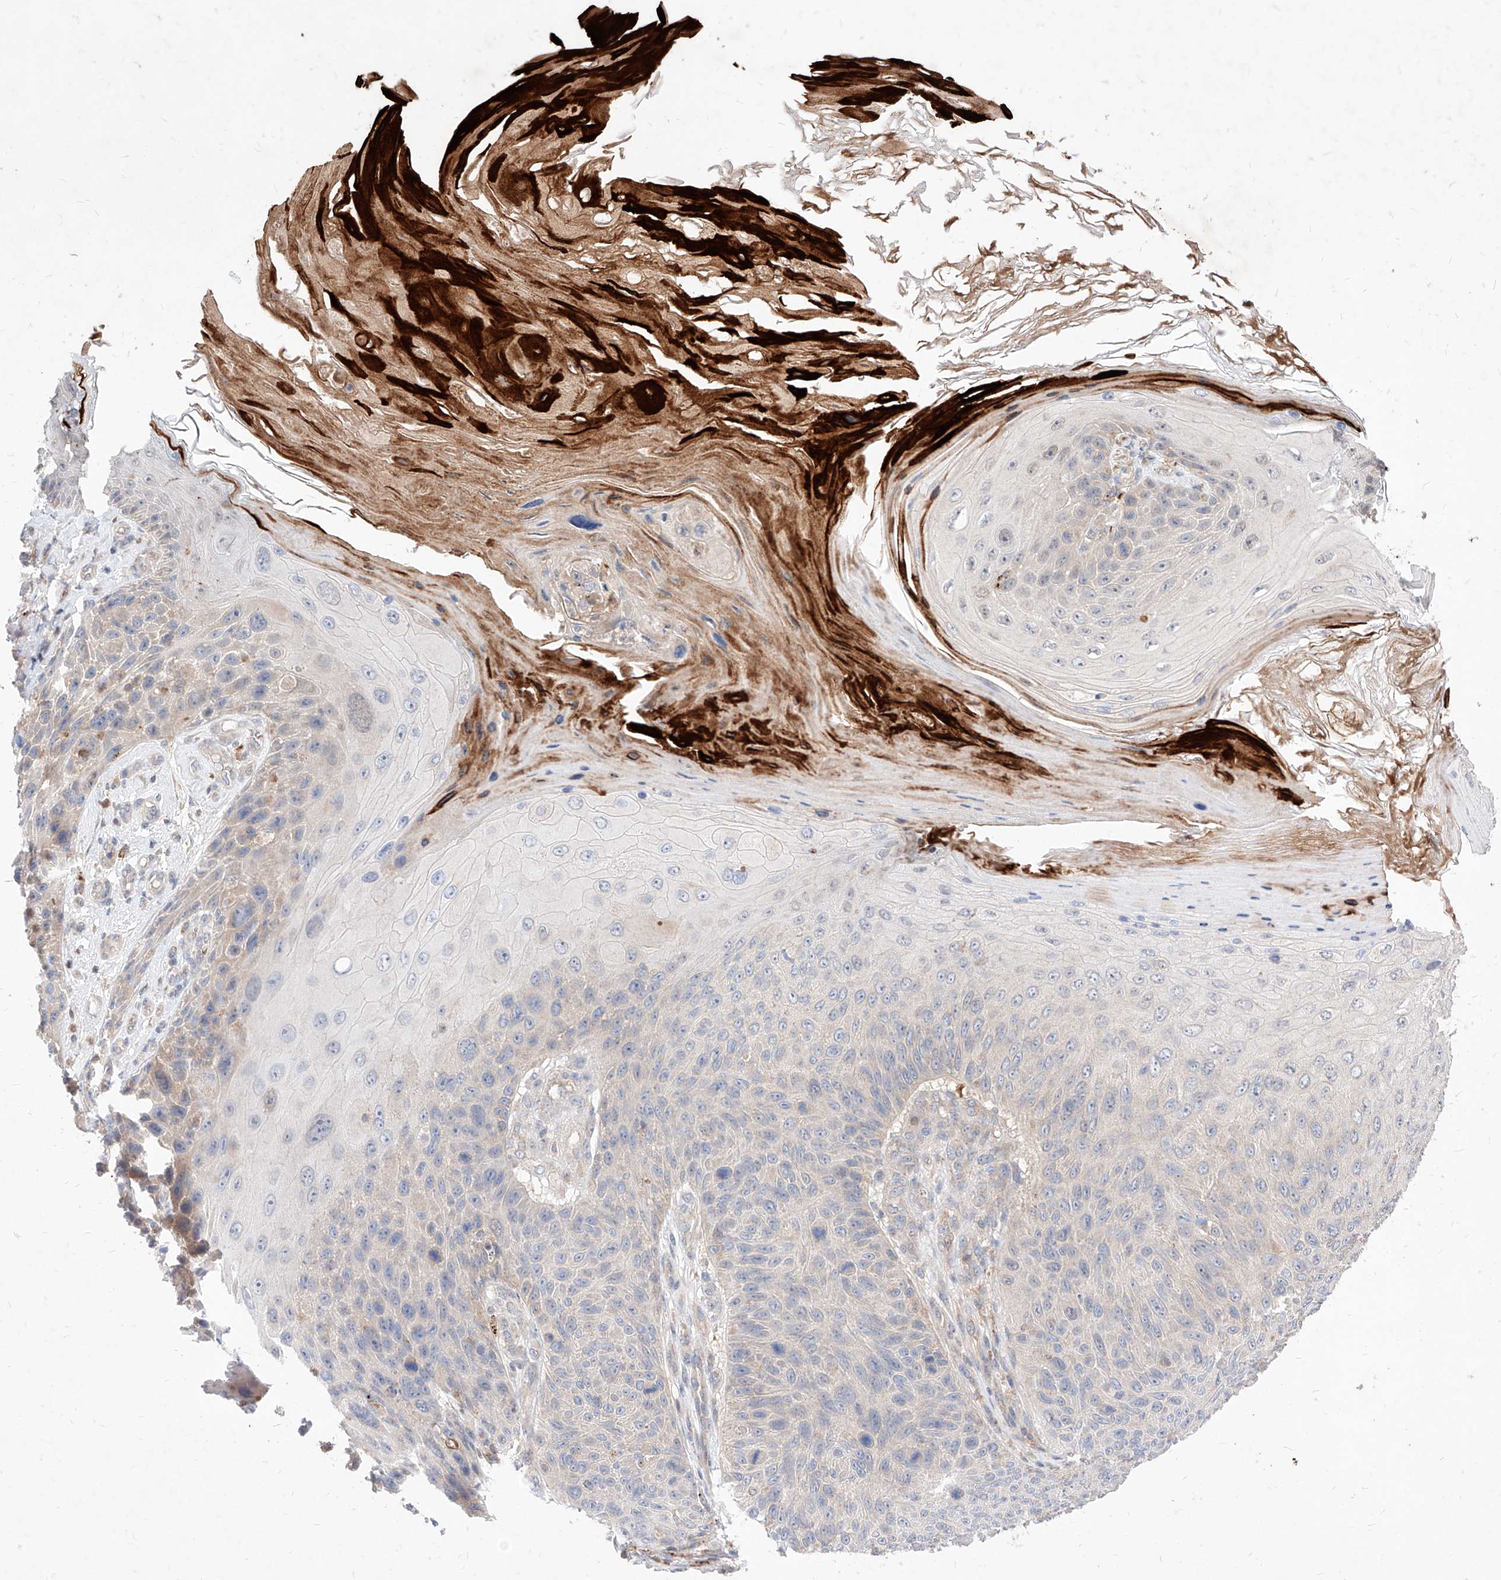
{"staining": {"intensity": "negative", "quantity": "none", "location": "none"}, "tissue": "skin cancer", "cell_type": "Tumor cells", "image_type": "cancer", "snomed": [{"axis": "morphology", "description": "Squamous cell carcinoma, NOS"}, {"axis": "topography", "description": "Skin"}], "caption": "IHC photomicrograph of neoplastic tissue: skin cancer (squamous cell carcinoma) stained with DAB (3,3'-diaminobenzidine) reveals no significant protein positivity in tumor cells. The staining is performed using DAB brown chromogen with nuclei counter-stained in using hematoxylin.", "gene": "TSNAX", "patient": {"sex": "female", "age": 88}}